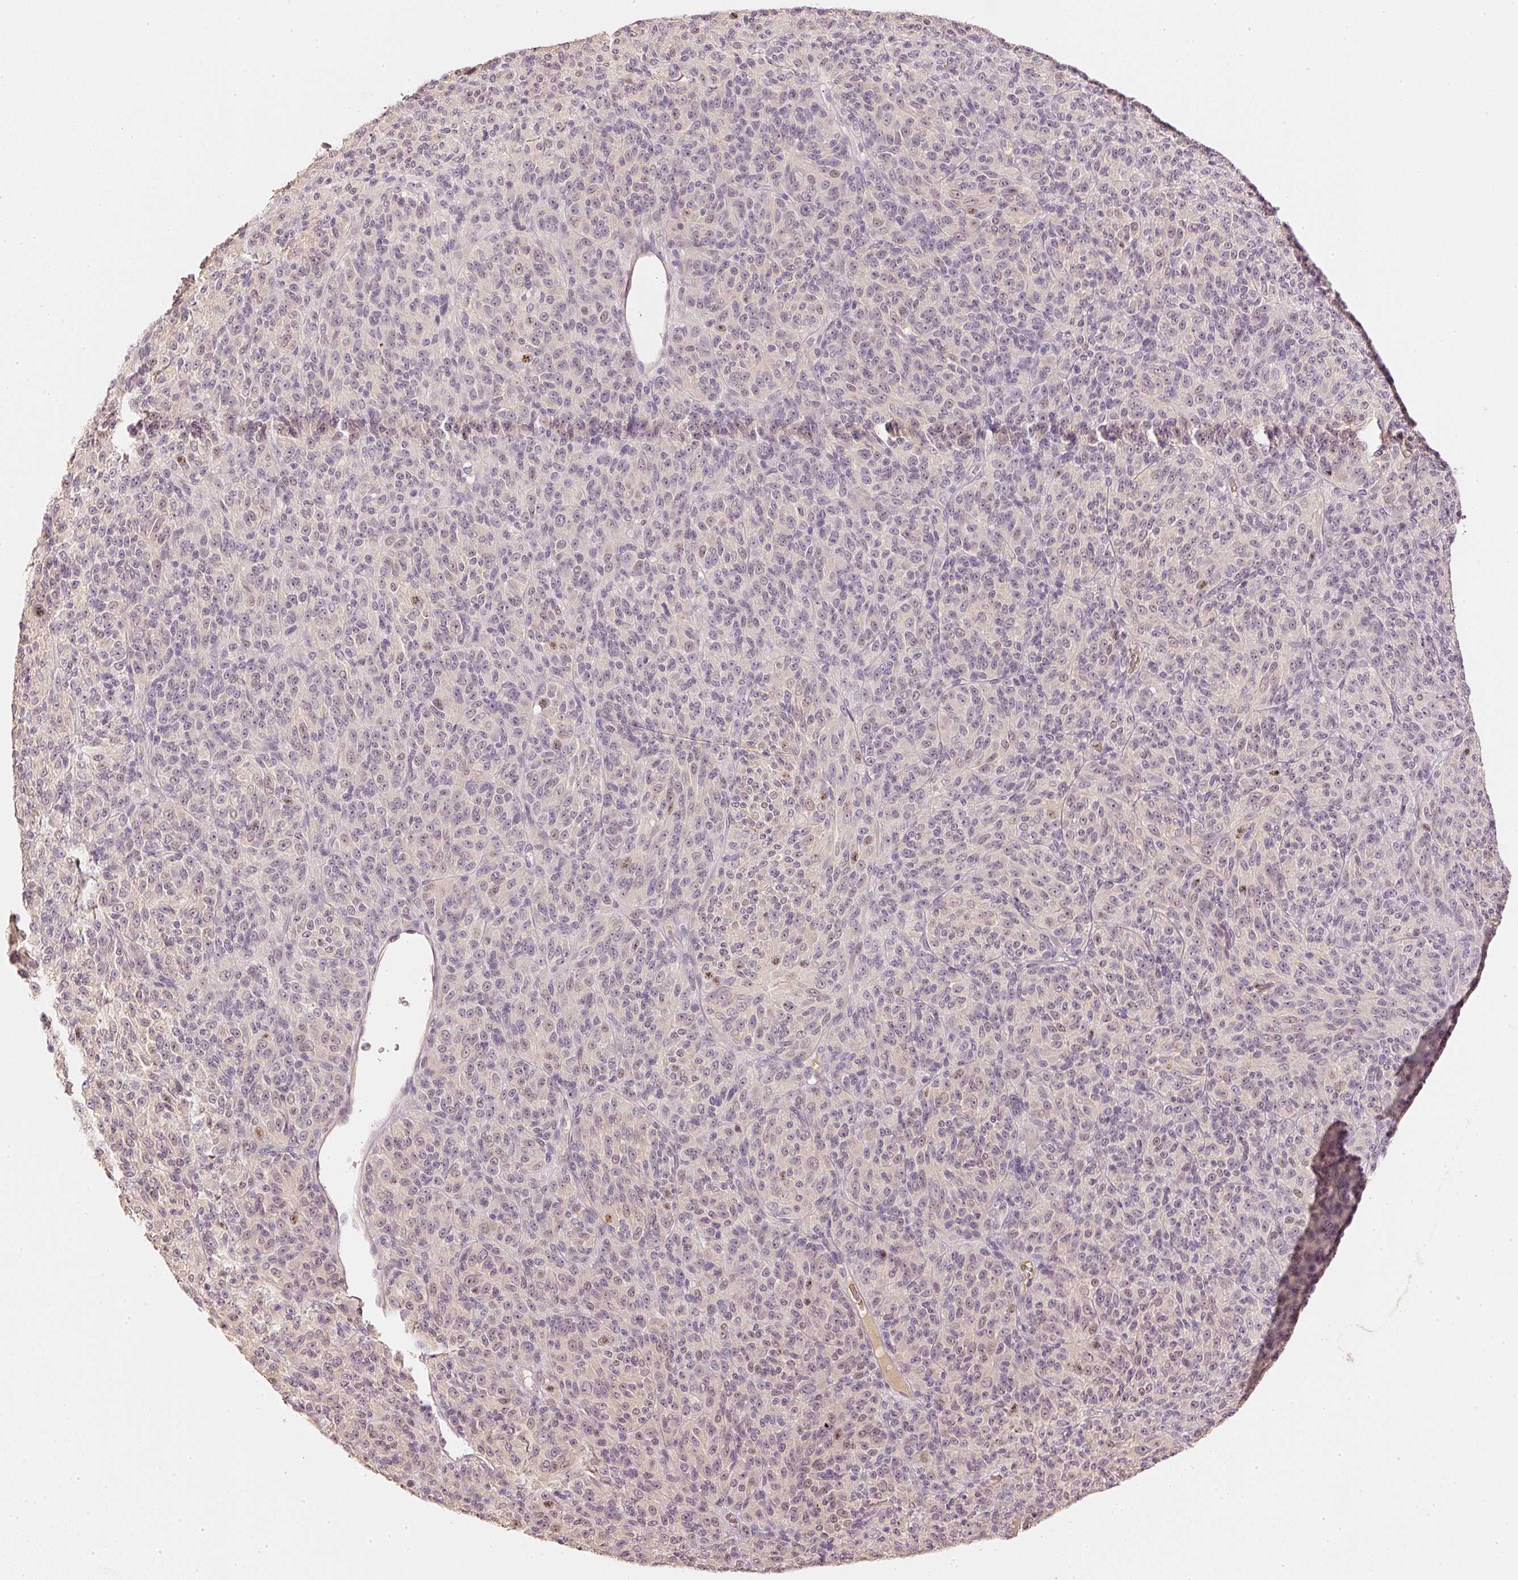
{"staining": {"intensity": "weak", "quantity": "25%-75%", "location": "nuclear"}, "tissue": "melanoma", "cell_type": "Tumor cells", "image_type": "cancer", "snomed": [{"axis": "morphology", "description": "Malignant melanoma, Metastatic site"}, {"axis": "topography", "description": "Brain"}], "caption": "This histopathology image displays immunohistochemistry staining of human melanoma, with low weak nuclear expression in about 25%-75% of tumor cells.", "gene": "GZMA", "patient": {"sex": "female", "age": 56}}